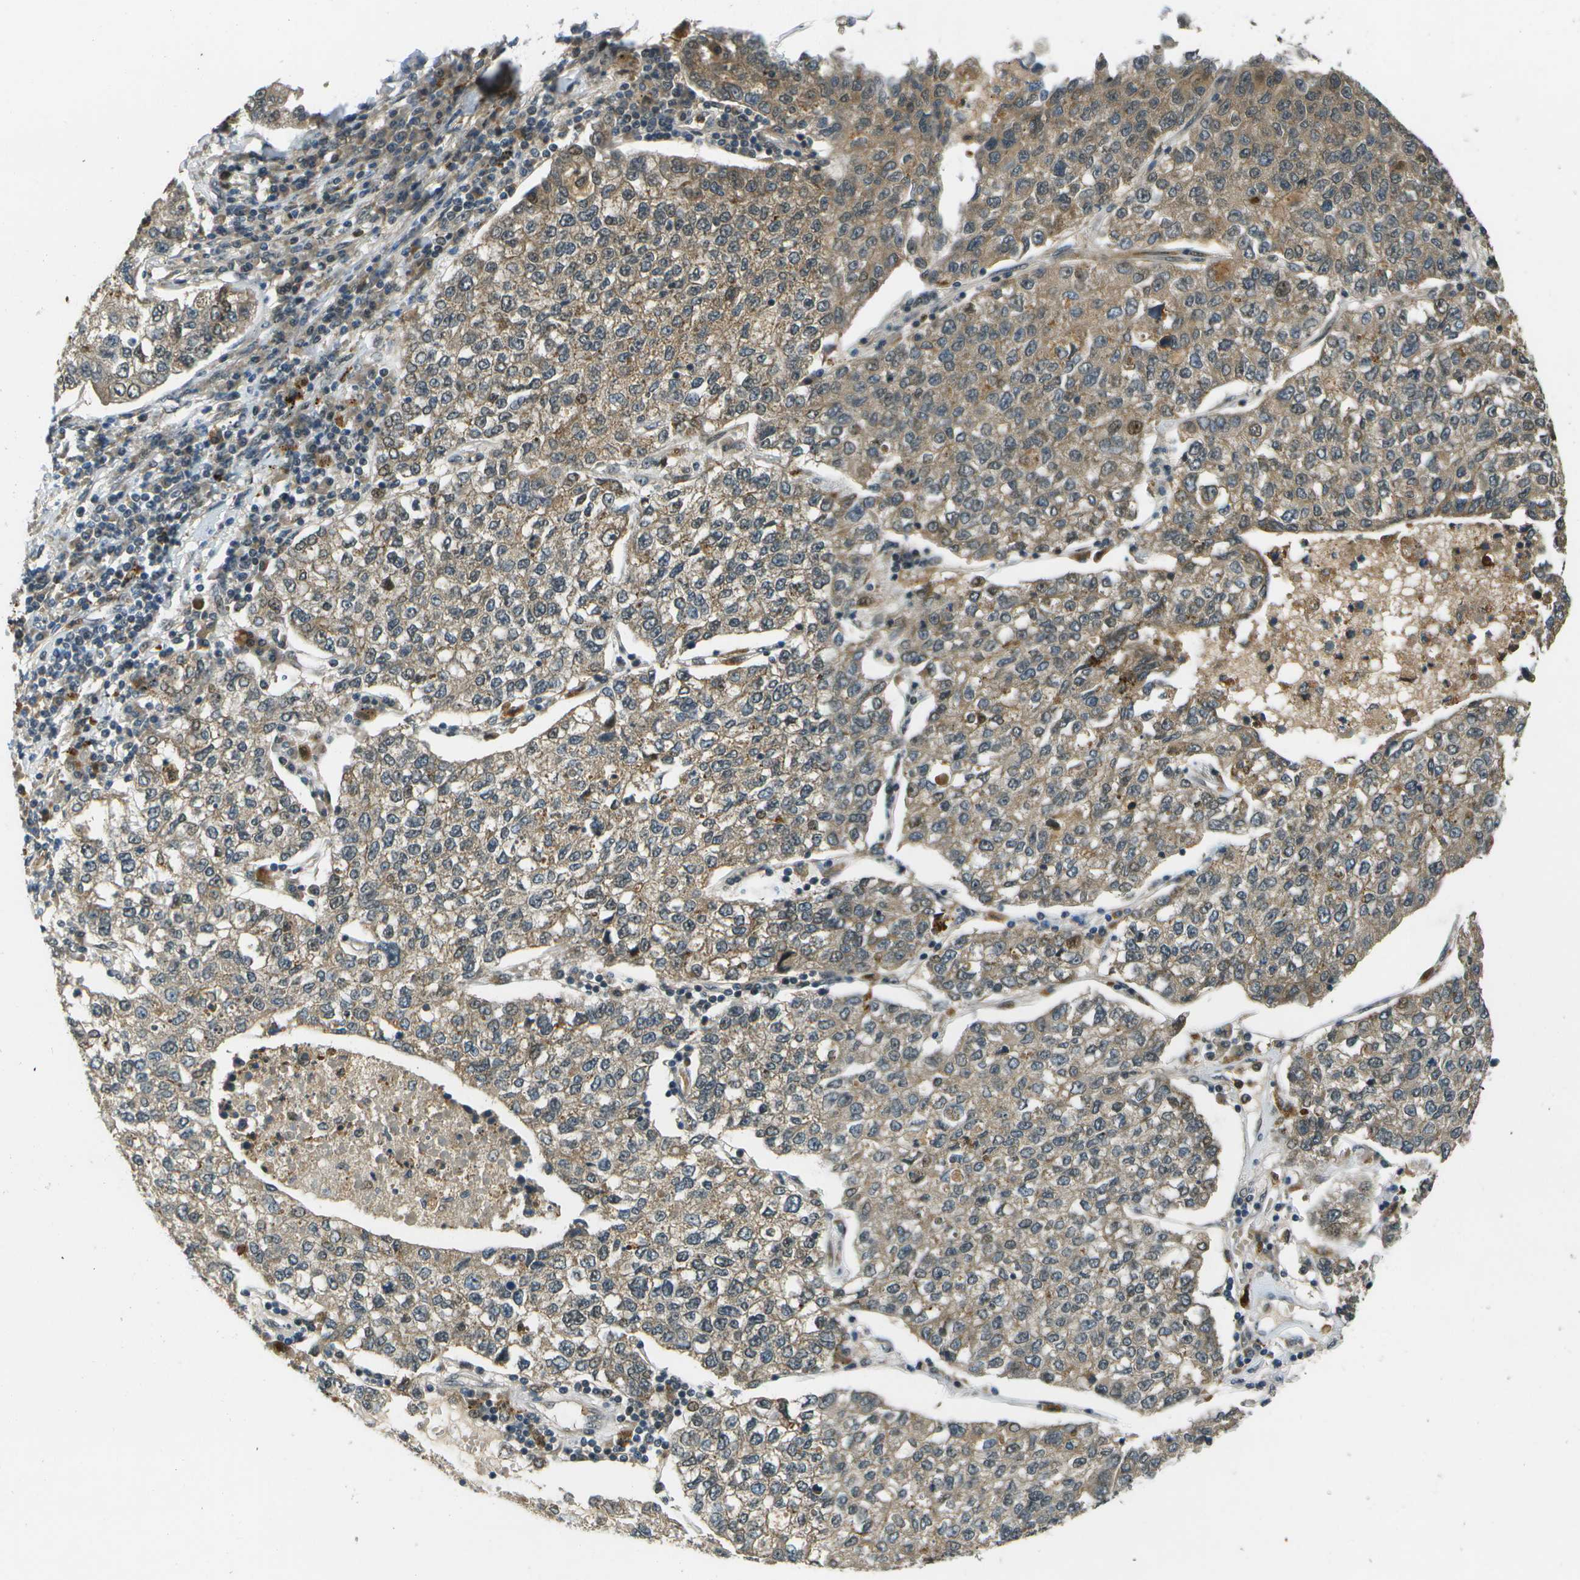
{"staining": {"intensity": "moderate", "quantity": ">75%", "location": "cytoplasmic/membranous"}, "tissue": "lung cancer", "cell_type": "Tumor cells", "image_type": "cancer", "snomed": [{"axis": "morphology", "description": "Adenocarcinoma, NOS"}, {"axis": "topography", "description": "Lung"}], "caption": "Approximately >75% of tumor cells in lung cancer (adenocarcinoma) display moderate cytoplasmic/membranous protein staining as visualized by brown immunohistochemical staining.", "gene": "GANC", "patient": {"sex": "male", "age": 49}}